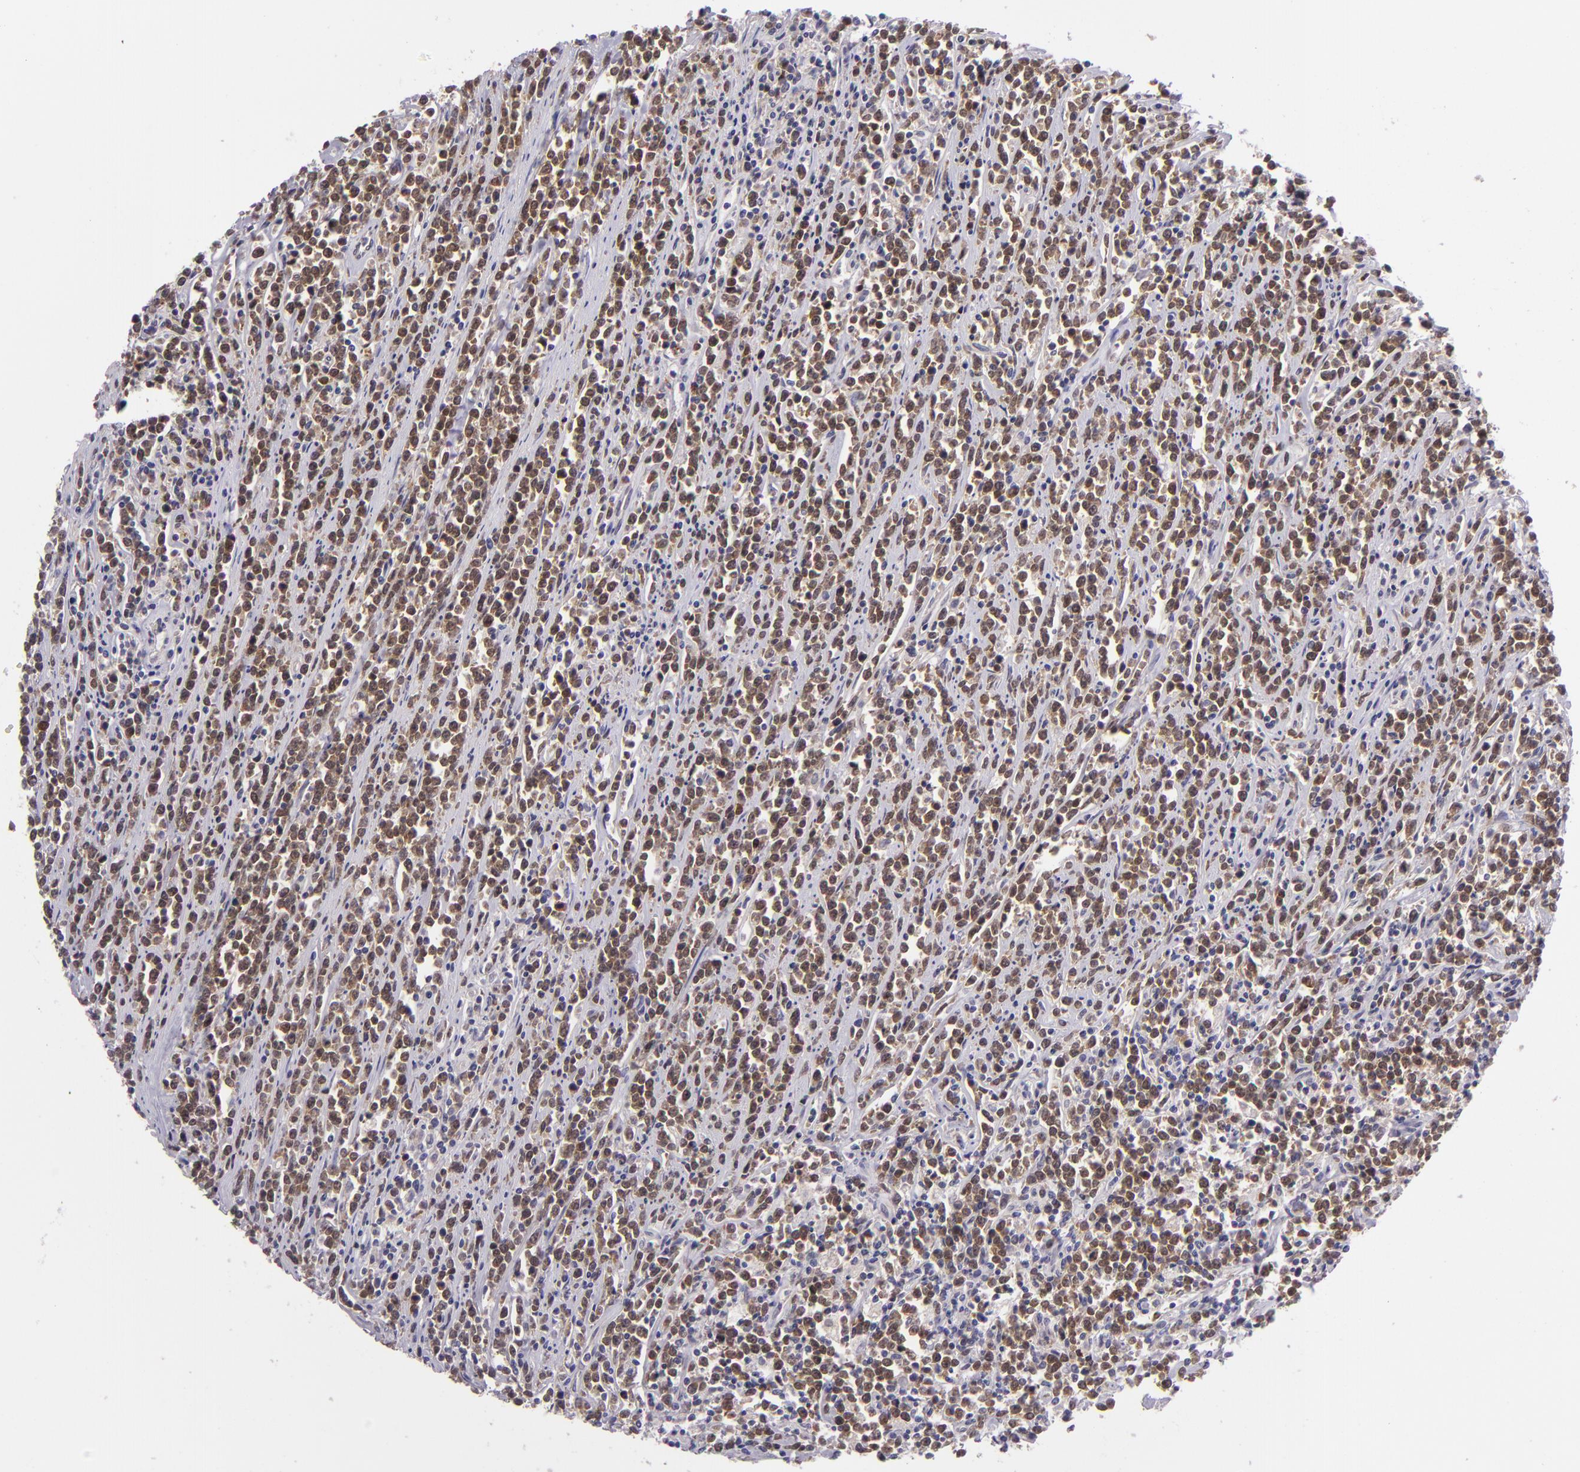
{"staining": {"intensity": "strong", "quantity": ">75%", "location": "nuclear"}, "tissue": "lymphoma", "cell_type": "Tumor cells", "image_type": "cancer", "snomed": [{"axis": "morphology", "description": "Malignant lymphoma, non-Hodgkin's type, High grade"}, {"axis": "topography", "description": "Small intestine"}, {"axis": "topography", "description": "Colon"}], "caption": "Tumor cells reveal high levels of strong nuclear expression in about >75% of cells in malignant lymphoma, non-Hodgkin's type (high-grade).", "gene": "CSE1L", "patient": {"sex": "male", "age": 8}}